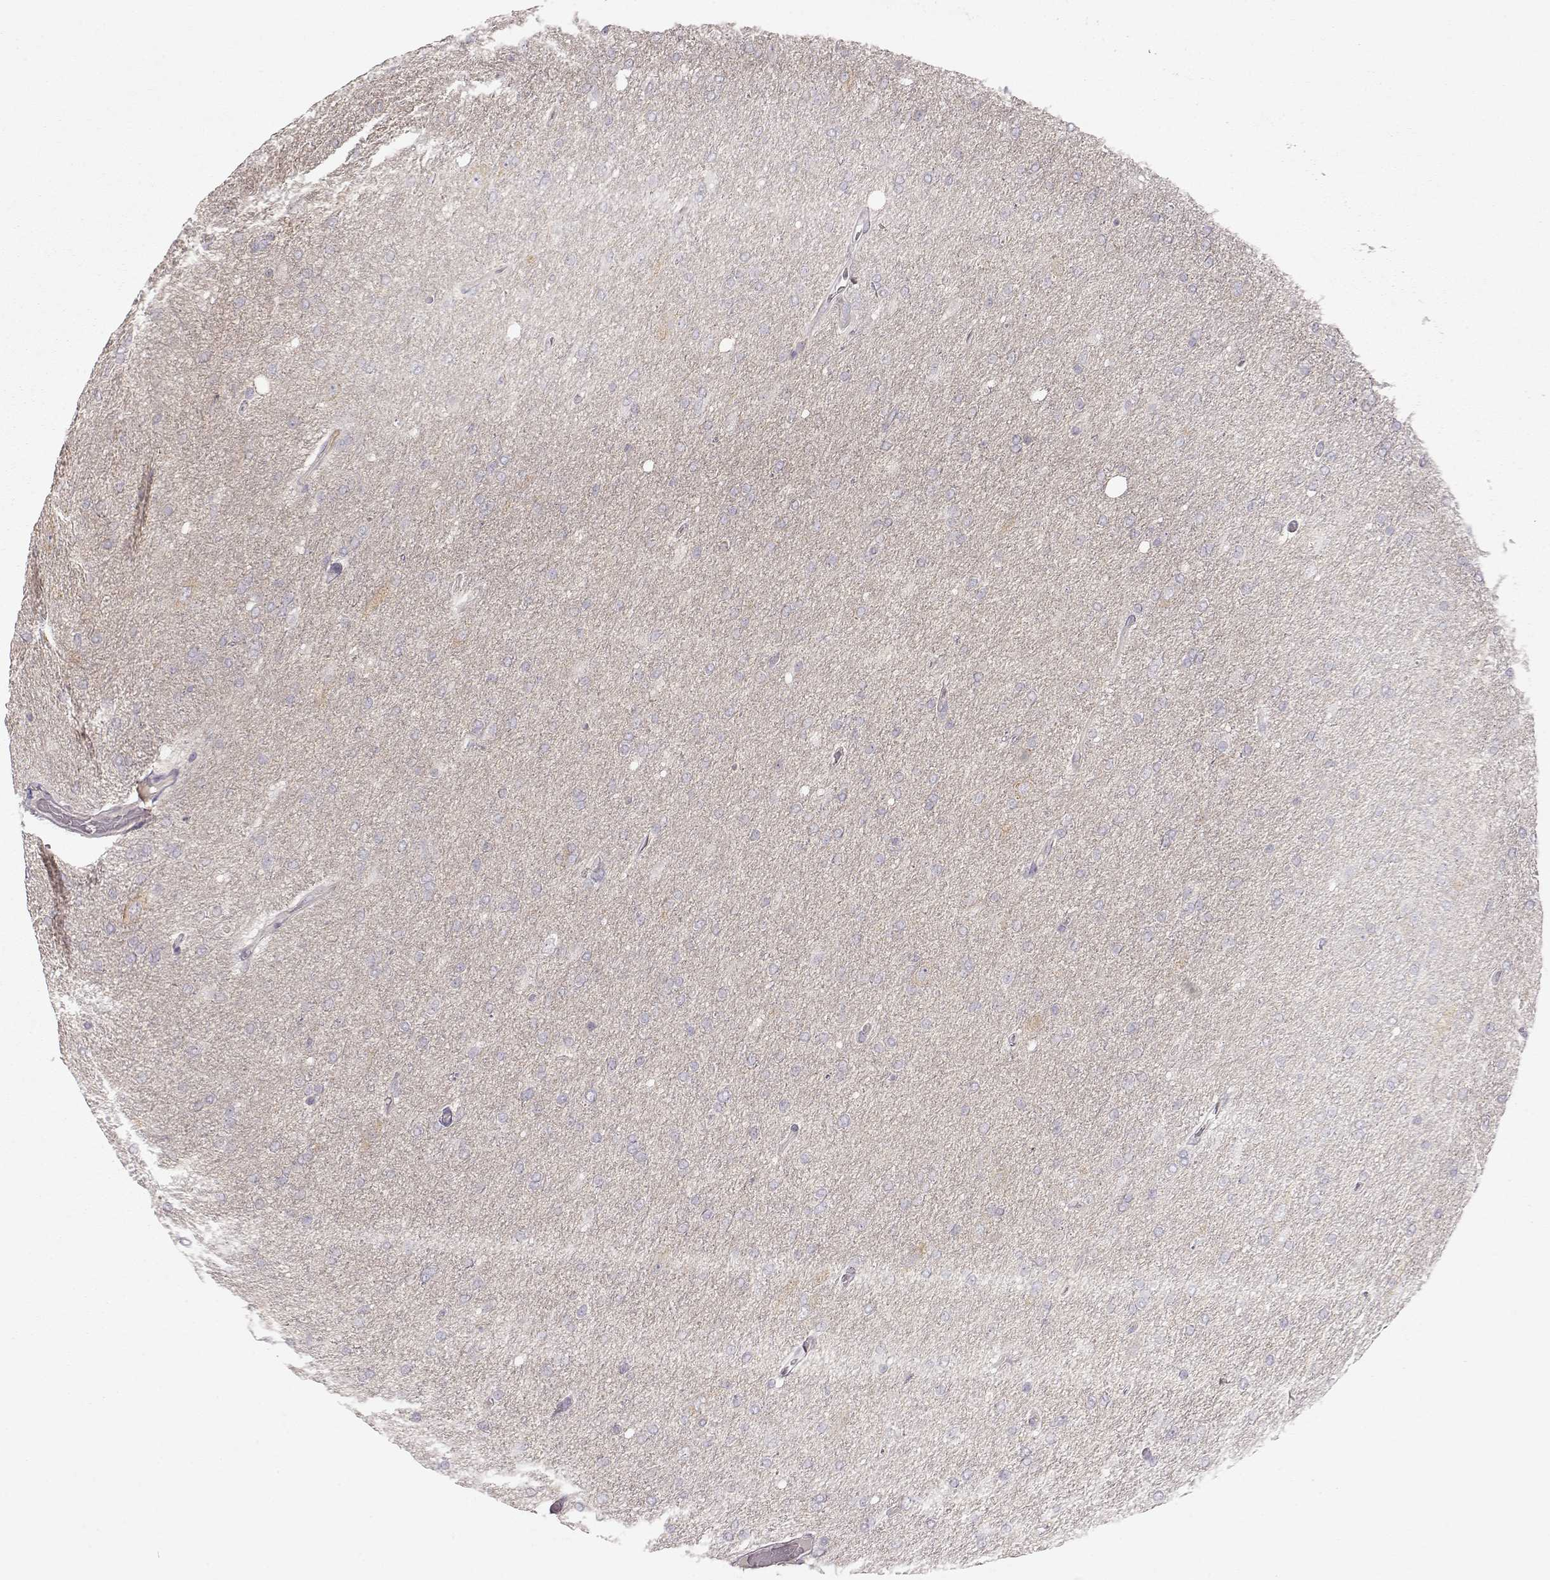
{"staining": {"intensity": "weak", "quantity": "25%-75%", "location": "cytoplasmic/membranous"}, "tissue": "glioma", "cell_type": "Tumor cells", "image_type": "cancer", "snomed": [{"axis": "morphology", "description": "Glioma, malignant, High grade"}, {"axis": "topography", "description": "Cerebral cortex"}], "caption": "High-power microscopy captured an immunohistochemistry micrograph of high-grade glioma (malignant), revealing weak cytoplasmic/membranous positivity in about 25%-75% of tumor cells.", "gene": "ARHGAP8", "patient": {"sex": "male", "age": 70}}